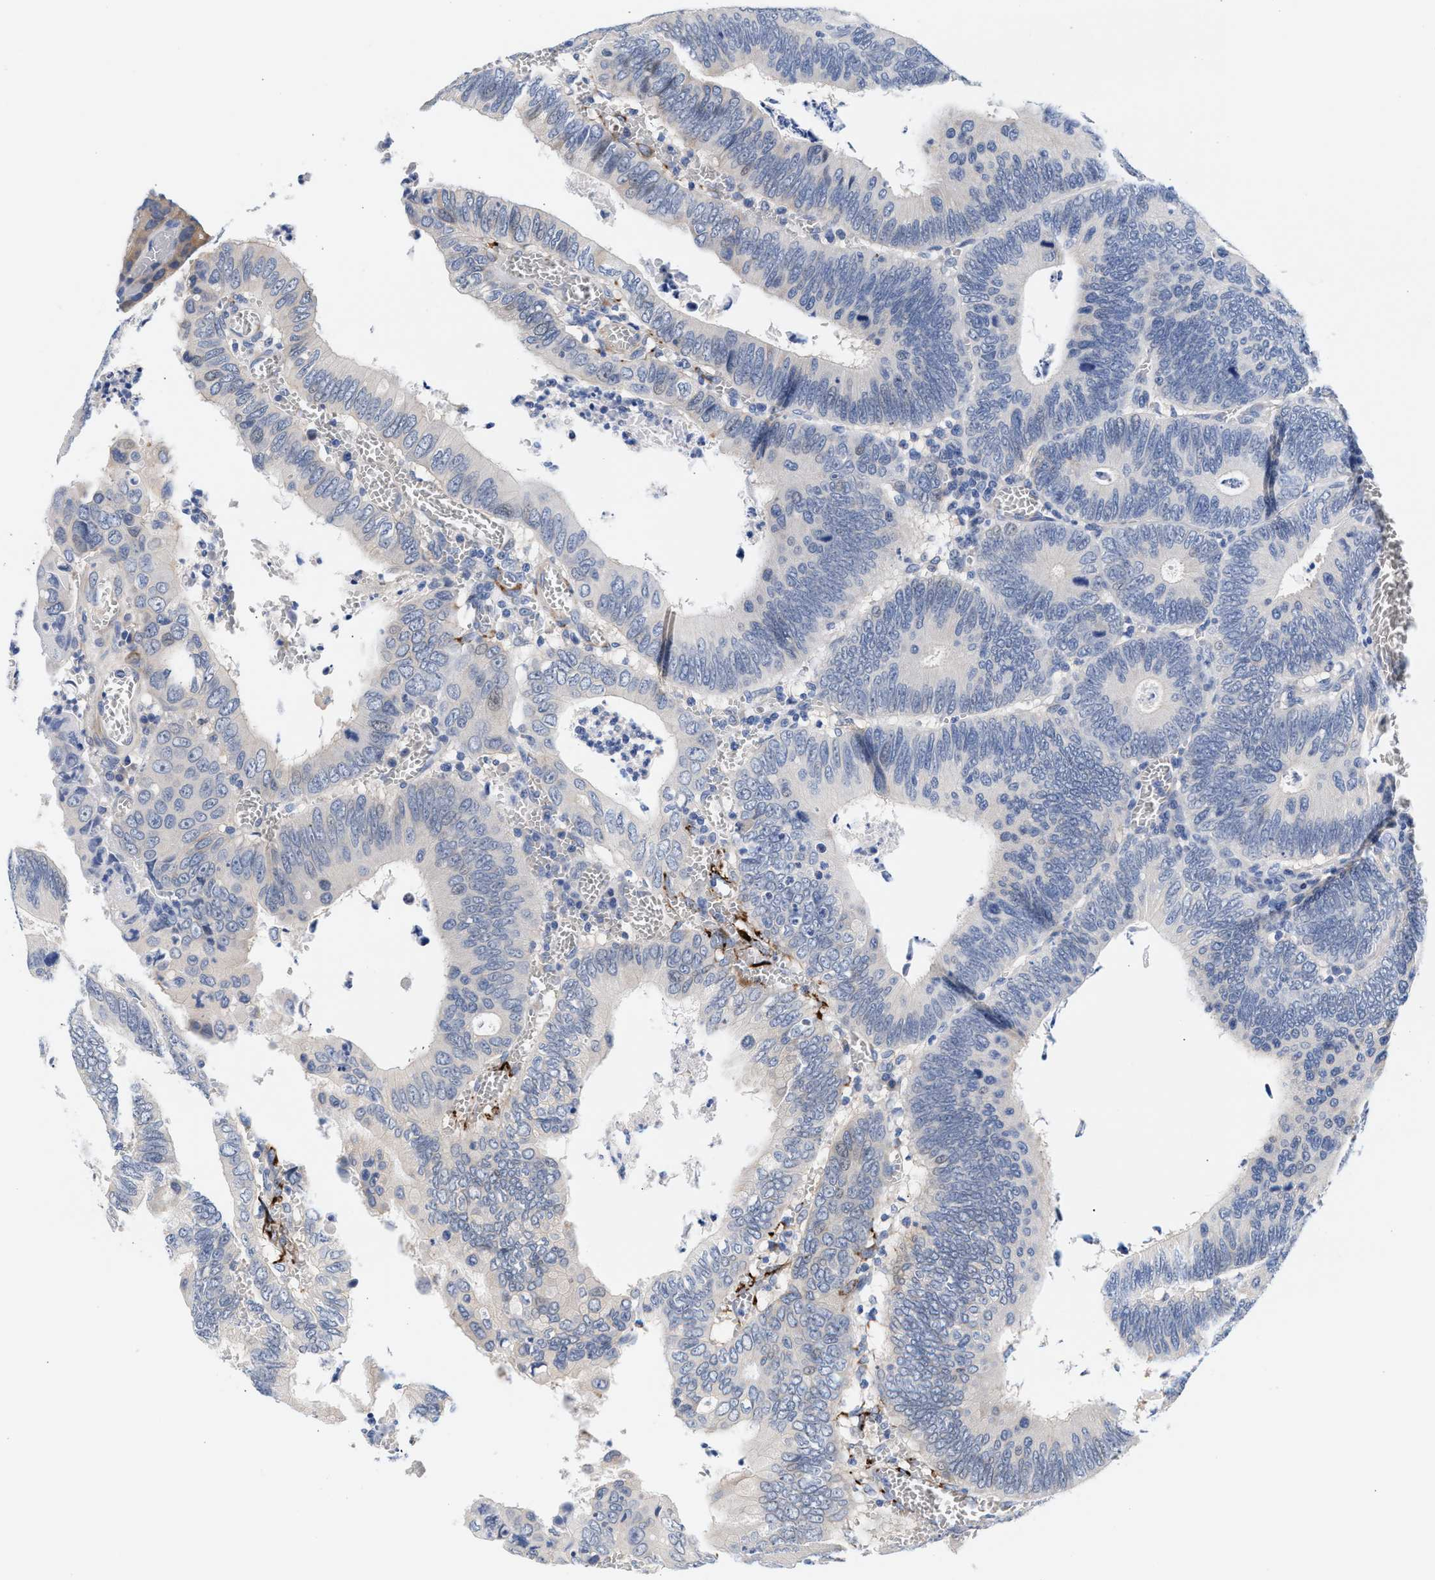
{"staining": {"intensity": "negative", "quantity": "none", "location": "none"}, "tissue": "colorectal cancer", "cell_type": "Tumor cells", "image_type": "cancer", "snomed": [{"axis": "morphology", "description": "Inflammation, NOS"}, {"axis": "morphology", "description": "Adenocarcinoma, NOS"}, {"axis": "topography", "description": "Colon"}], "caption": "Tumor cells show no significant expression in colorectal cancer.", "gene": "ACTL7B", "patient": {"sex": "male", "age": 72}}